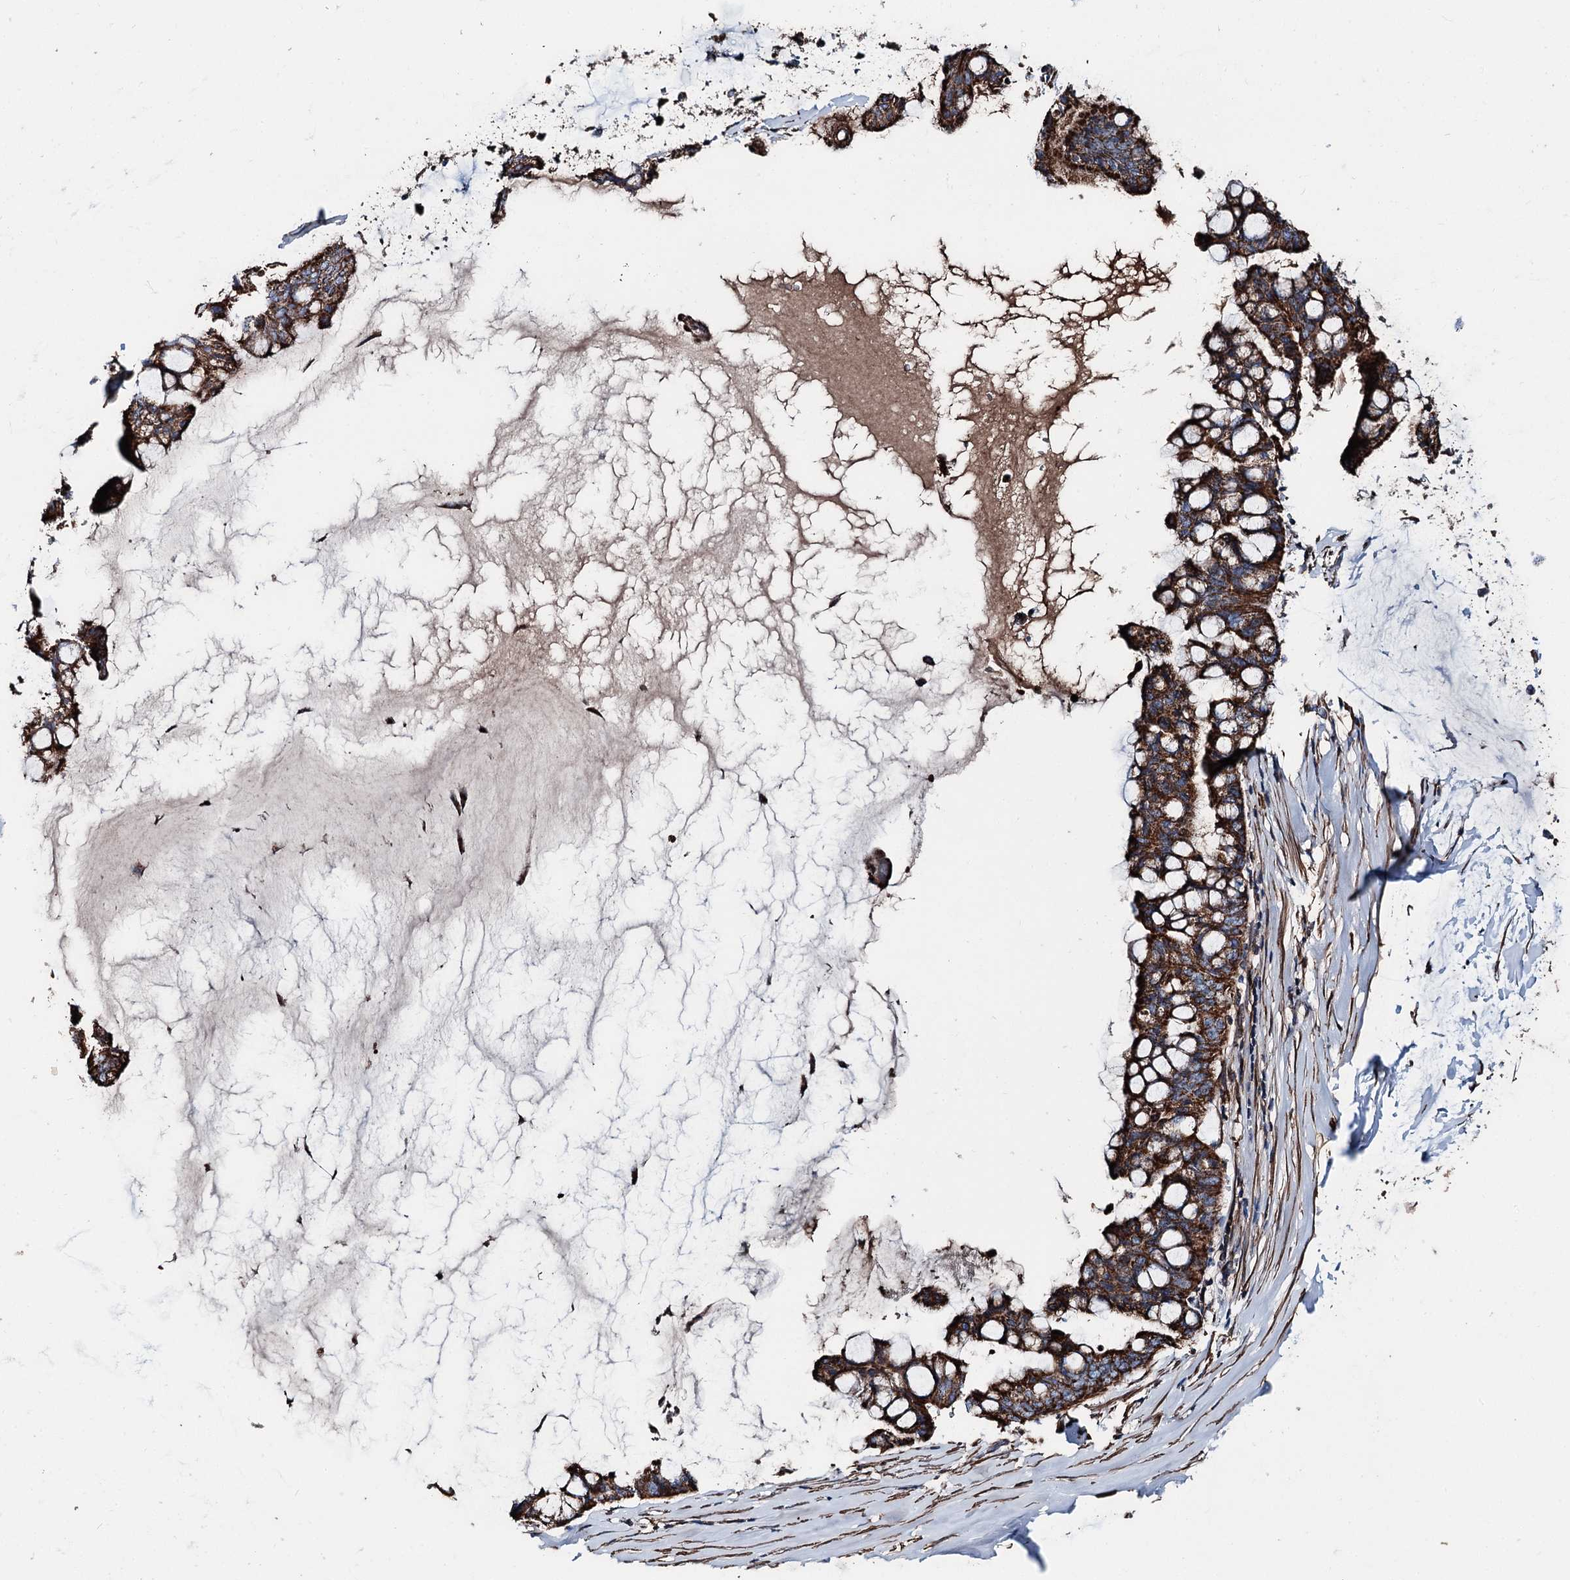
{"staining": {"intensity": "strong", "quantity": ">75%", "location": "cytoplasmic/membranous"}, "tissue": "ovarian cancer", "cell_type": "Tumor cells", "image_type": "cancer", "snomed": [{"axis": "morphology", "description": "Cystadenocarcinoma, mucinous, NOS"}, {"axis": "topography", "description": "Ovary"}], "caption": "Ovarian cancer (mucinous cystadenocarcinoma) tissue demonstrates strong cytoplasmic/membranous staining in about >75% of tumor cells, visualized by immunohistochemistry.", "gene": "DDIAS", "patient": {"sex": "female", "age": 73}}